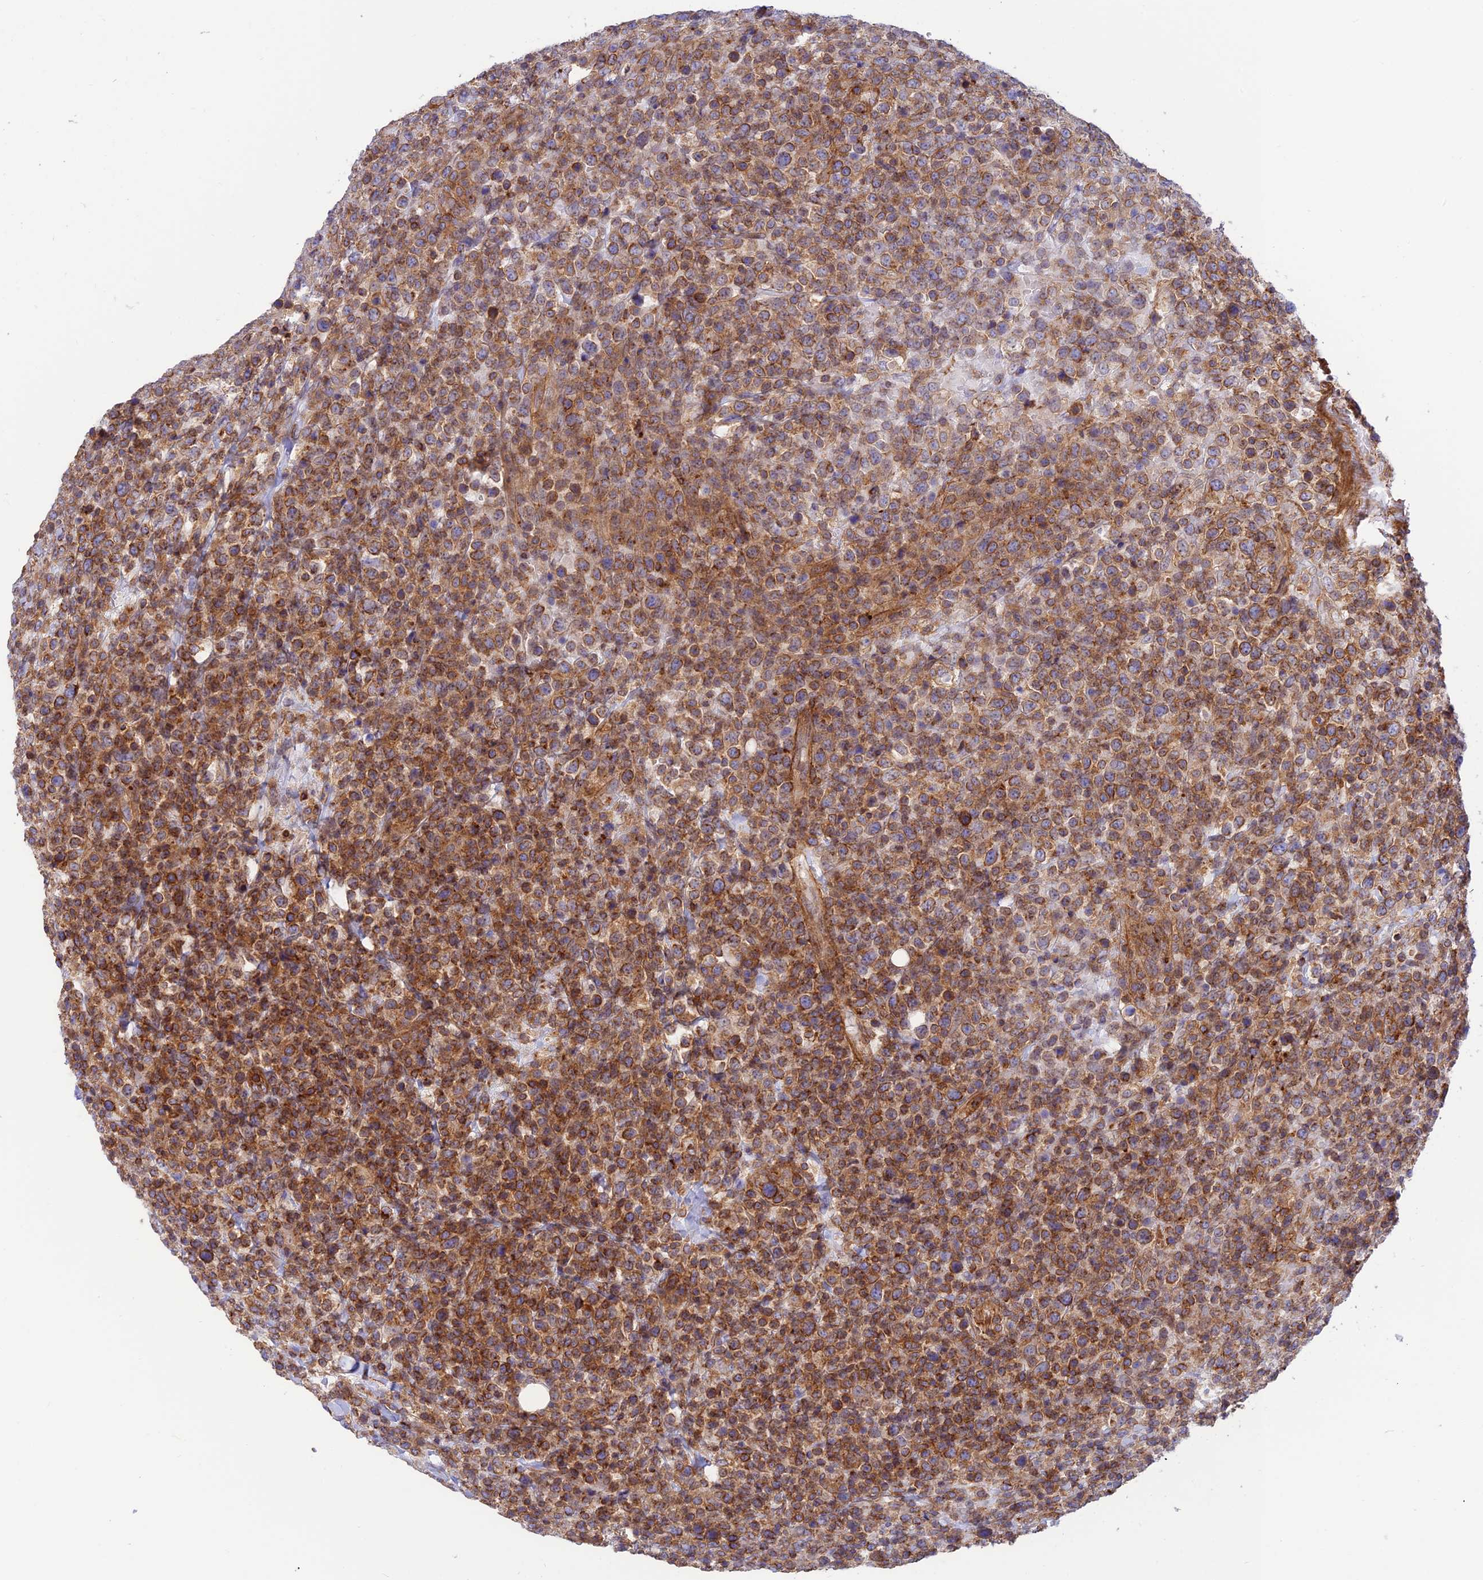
{"staining": {"intensity": "strong", "quantity": ">75%", "location": "cytoplasmic/membranous"}, "tissue": "lymphoma", "cell_type": "Tumor cells", "image_type": "cancer", "snomed": [{"axis": "morphology", "description": "Malignant lymphoma, non-Hodgkin's type, High grade"}, {"axis": "topography", "description": "Colon"}], "caption": "A high-resolution histopathology image shows immunohistochemistry staining of high-grade malignant lymphoma, non-Hodgkin's type, which displays strong cytoplasmic/membranous positivity in about >75% of tumor cells. (DAB = brown stain, brightfield microscopy at high magnification).", "gene": "PPP1R12C", "patient": {"sex": "female", "age": 53}}